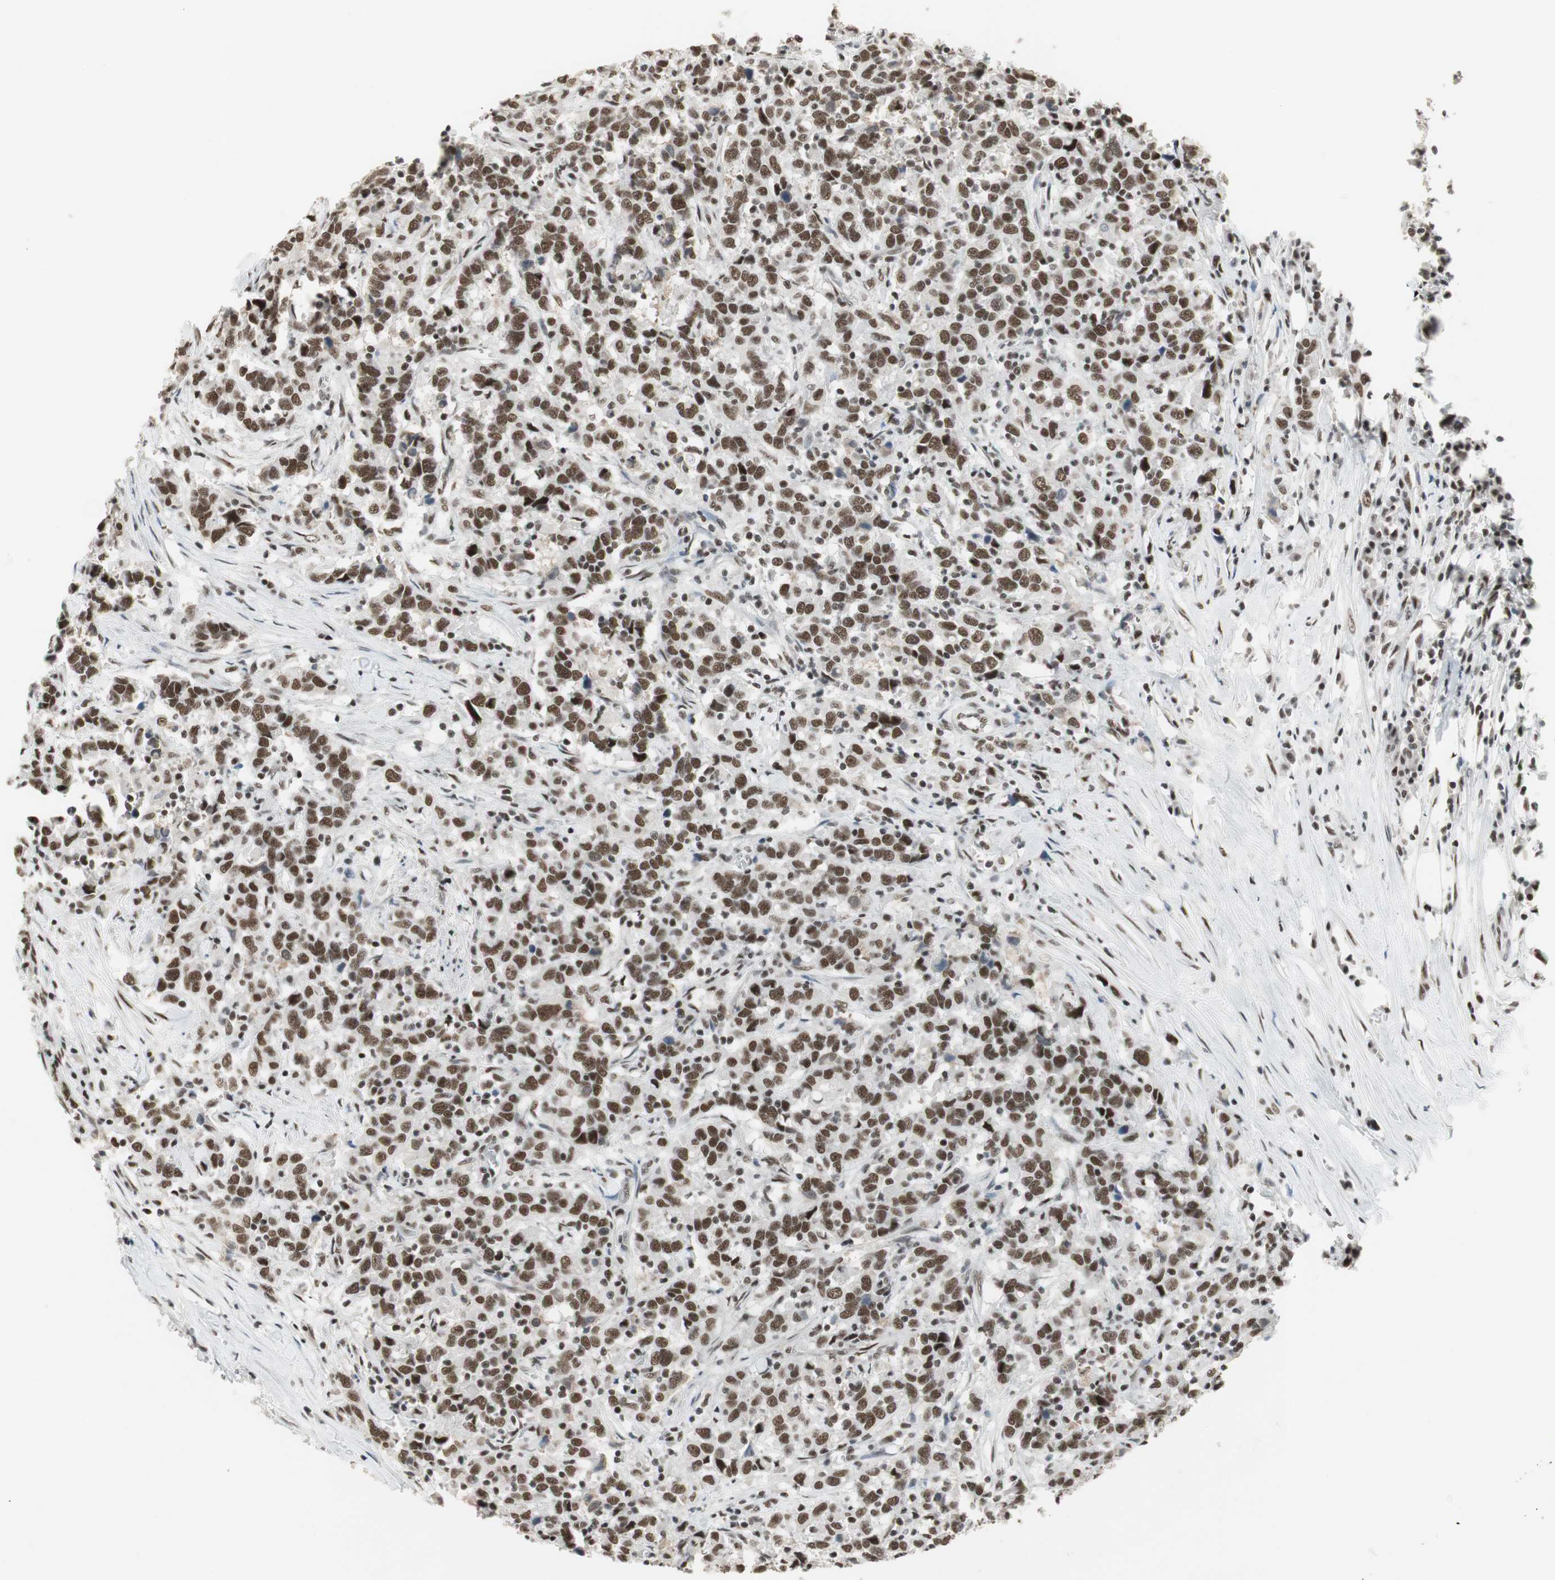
{"staining": {"intensity": "strong", "quantity": ">75%", "location": "nuclear"}, "tissue": "urothelial cancer", "cell_type": "Tumor cells", "image_type": "cancer", "snomed": [{"axis": "morphology", "description": "Urothelial carcinoma, High grade"}, {"axis": "topography", "description": "Urinary bladder"}], "caption": "Immunohistochemistry (IHC) (DAB) staining of human high-grade urothelial carcinoma exhibits strong nuclear protein expression in approximately >75% of tumor cells. (DAB (3,3'-diaminobenzidine) = brown stain, brightfield microscopy at high magnification).", "gene": "RTF1", "patient": {"sex": "male", "age": 61}}